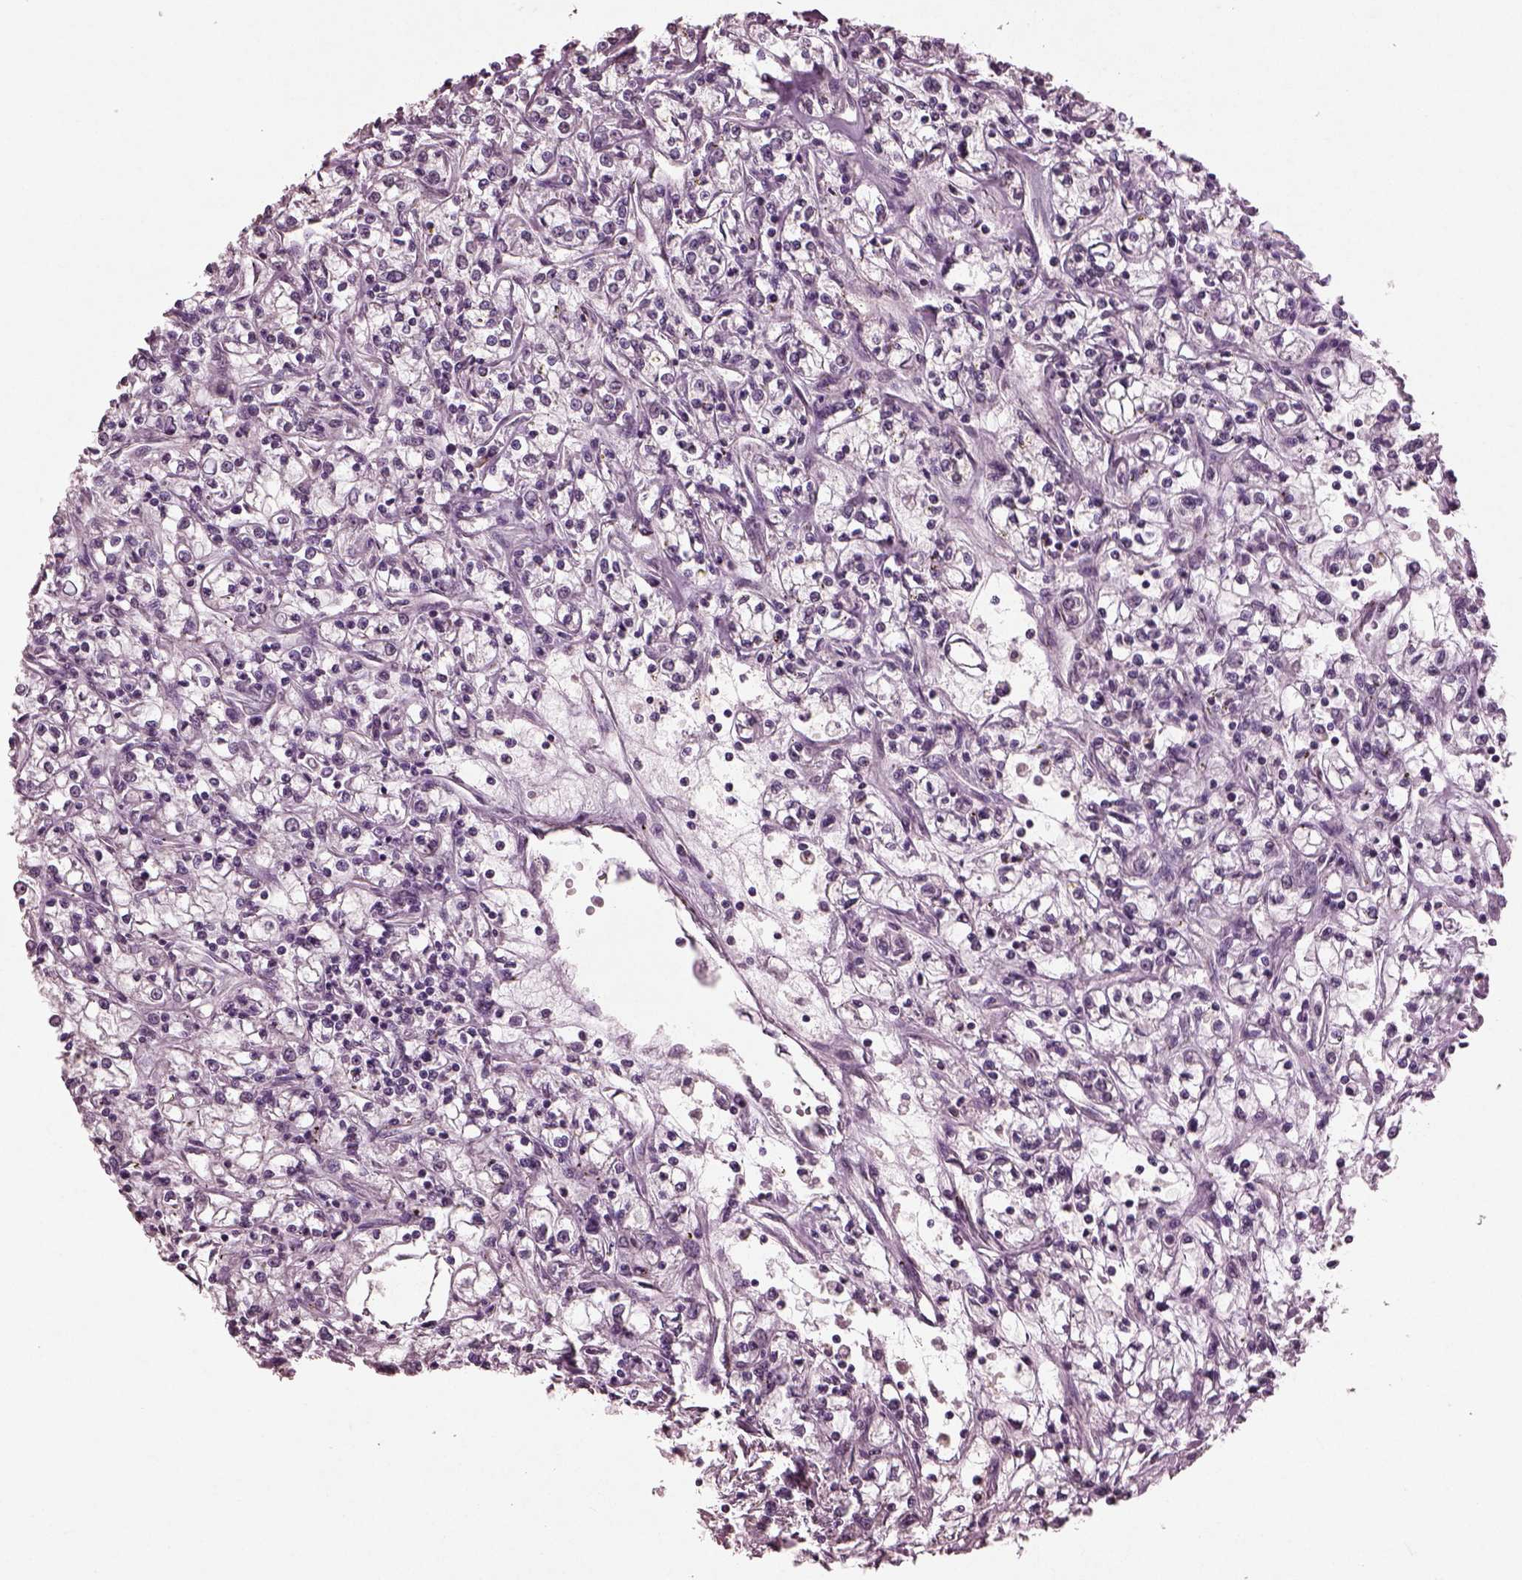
{"staining": {"intensity": "negative", "quantity": "none", "location": "none"}, "tissue": "renal cancer", "cell_type": "Tumor cells", "image_type": "cancer", "snomed": [{"axis": "morphology", "description": "Adenocarcinoma, NOS"}, {"axis": "topography", "description": "Kidney"}], "caption": "The image exhibits no staining of tumor cells in renal cancer.", "gene": "IL18RAP", "patient": {"sex": "female", "age": 59}}